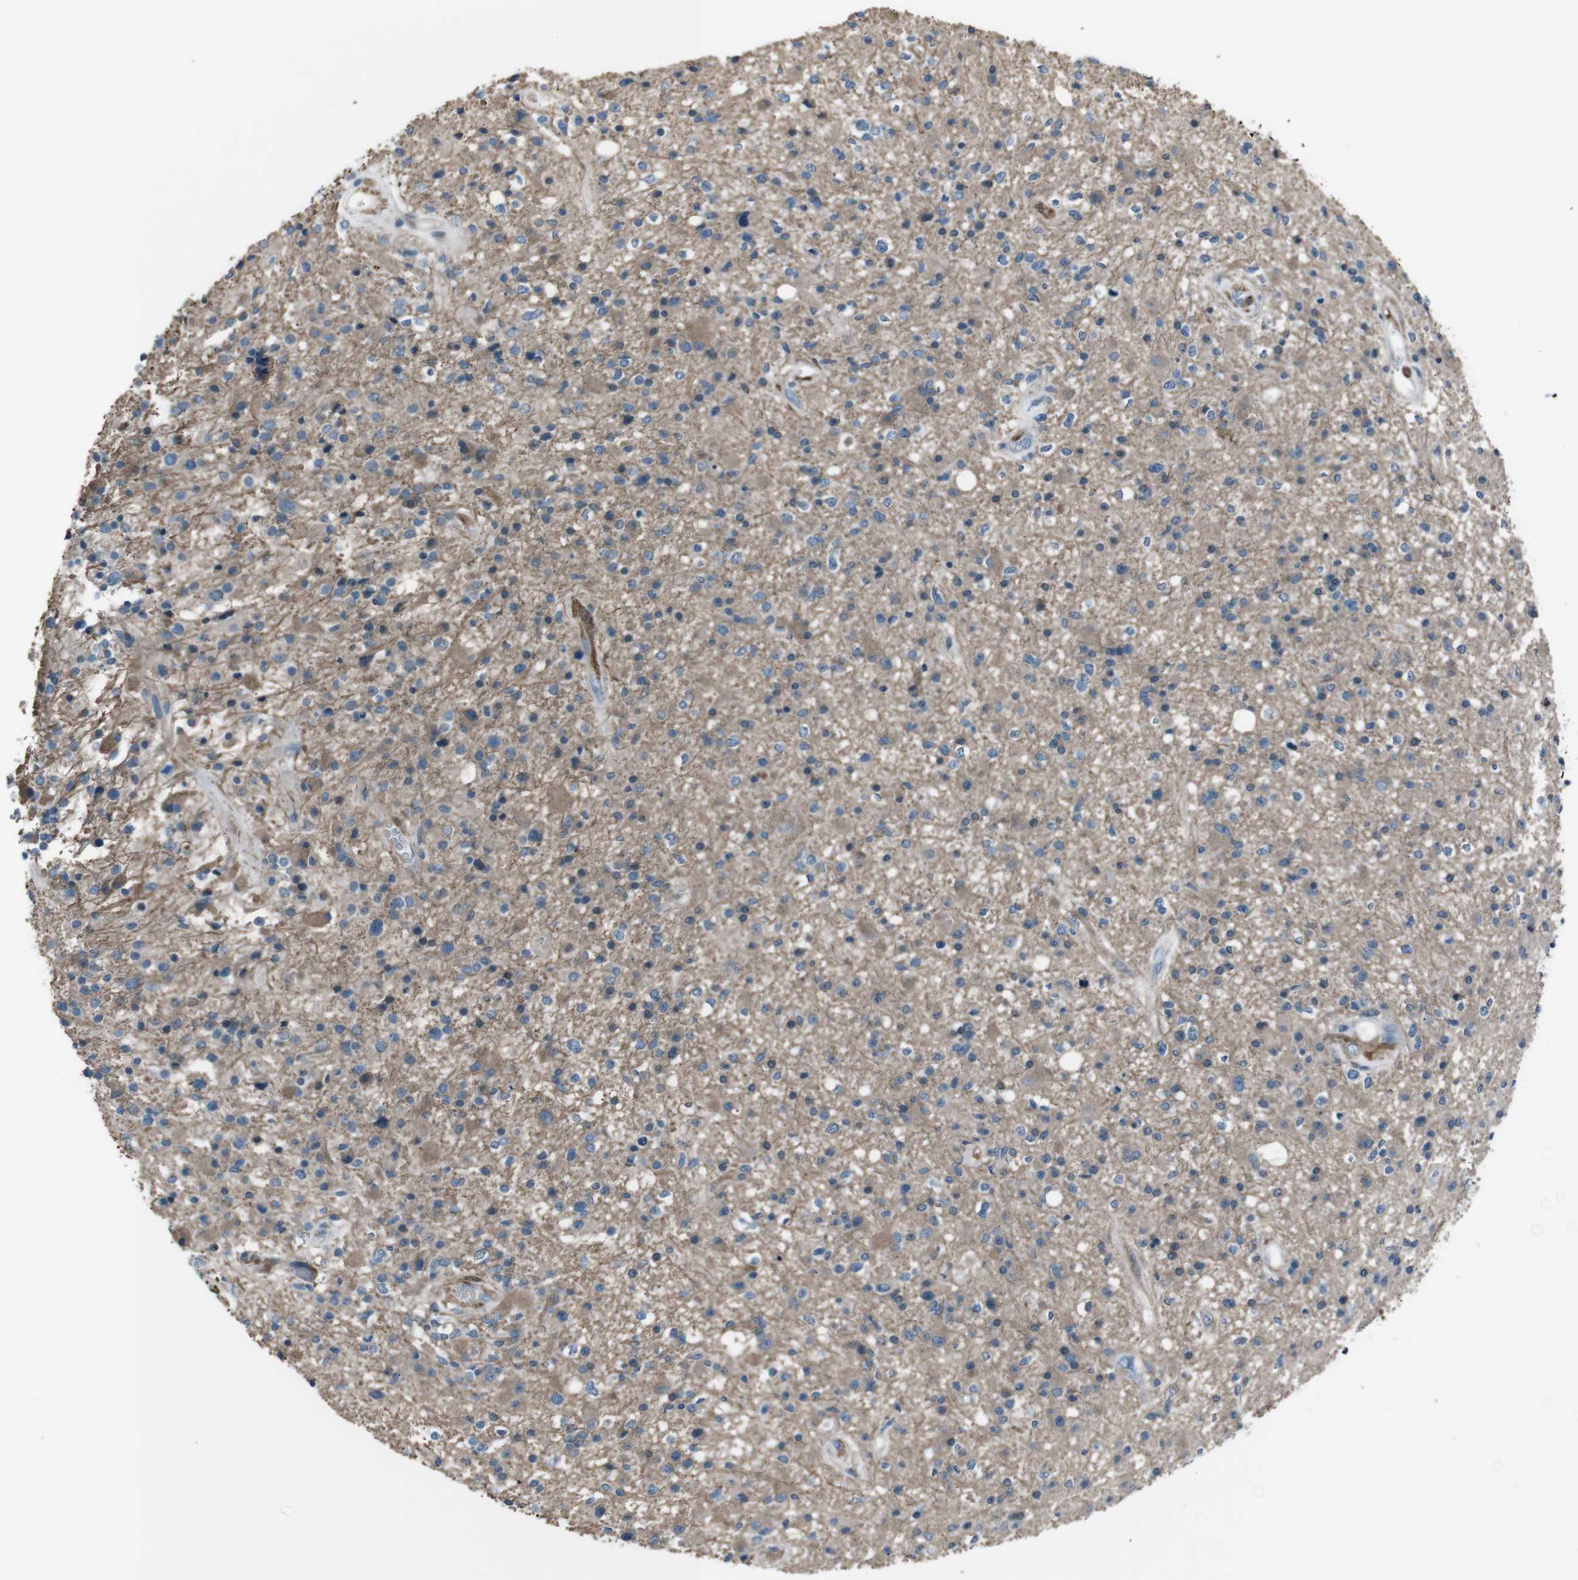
{"staining": {"intensity": "moderate", "quantity": "<25%", "location": "cytoplasmic/membranous"}, "tissue": "glioma", "cell_type": "Tumor cells", "image_type": "cancer", "snomed": [{"axis": "morphology", "description": "Glioma, malignant, High grade"}, {"axis": "topography", "description": "Brain"}], "caption": "This photomicrograph demonstrates immunohistochemistry staining of glioma, with low moderate cytoplasmic/membranous staining in approximately <25% of tumor cells.", "gene": "PDLIM5", "patient": {"sex": "male", "age": 33}}